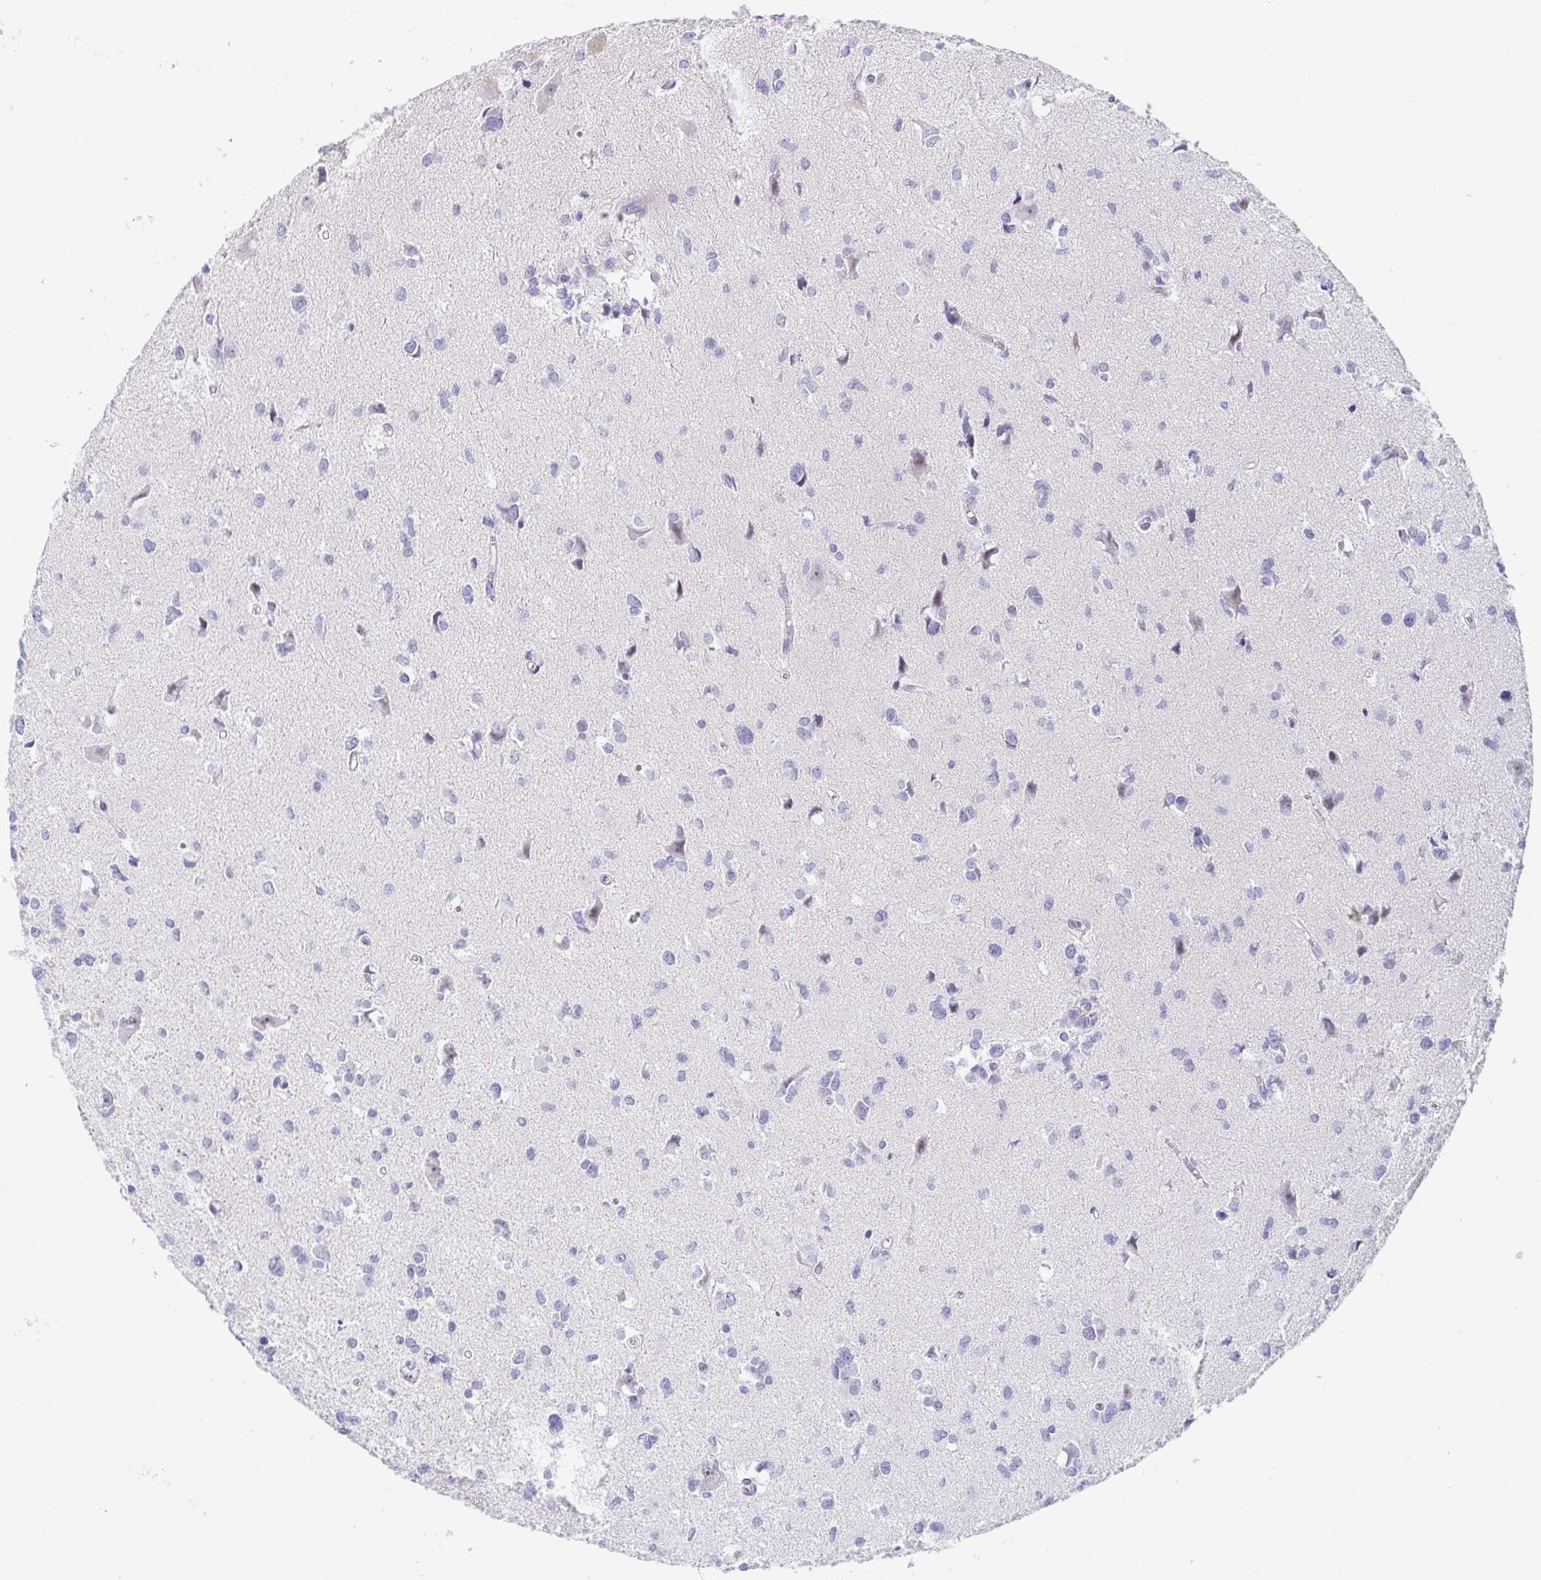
{"staining": {"intensity": "negative", "quantity": "none", "location": "none"}, "tissue": "glioma", "cell_type": "Tumor cells", "image_type": "cancer", "snomed": [{"axis": "morphology", "description": "Glioma, malignant, High grade"}, {"axis": "topography", "description": "Brain"}], "caption": "Protein analysis of glioma displays no significant positivity in tumor cells.", "gene": "RHOV", "patient": {"sex": "male", "age": 23}}